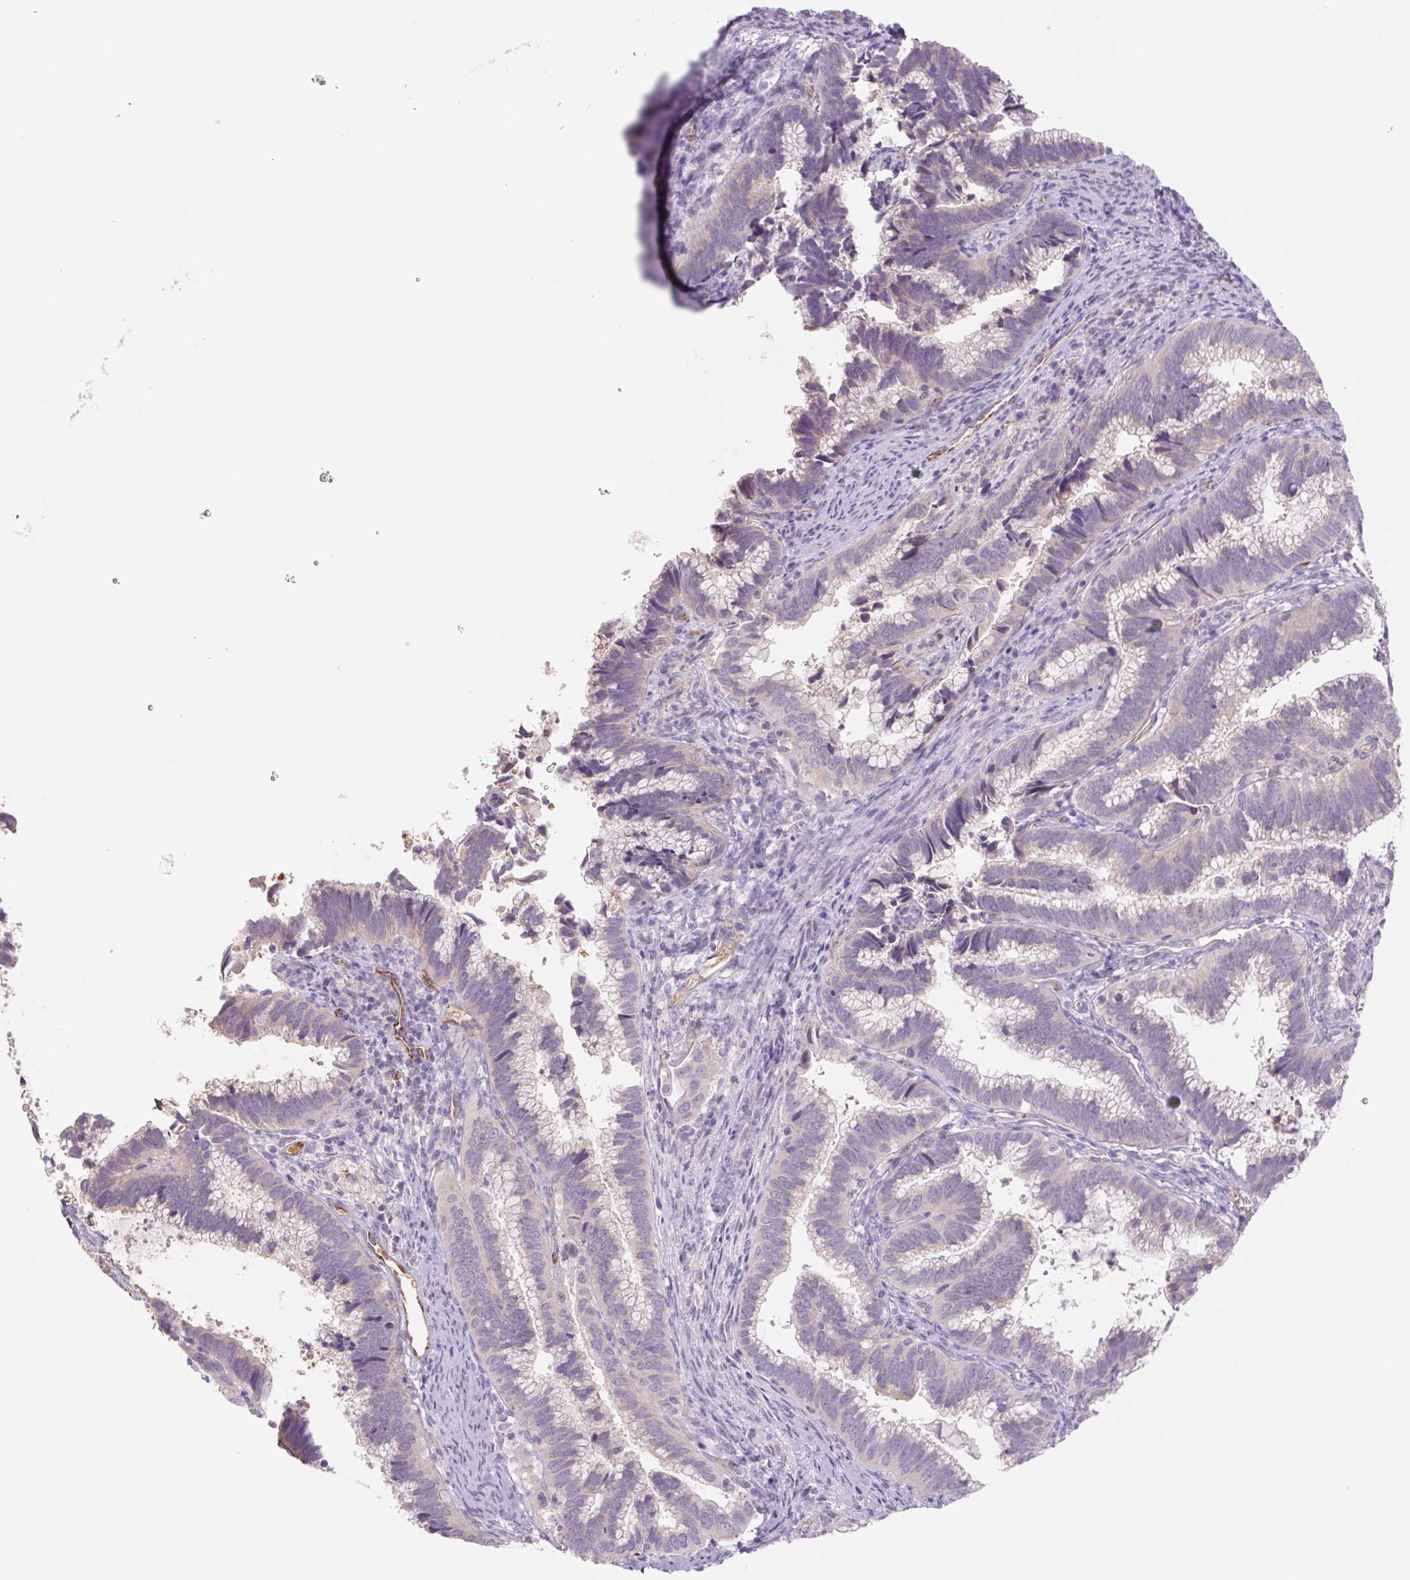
{"staining": {"intensity": "negative", "quantity": "none", "location": "none"}, "tissue": "cervical cancer", "cell_type": "Tumor cells", "image_type": "cancer", "snomed": [{"axis": "morphology", "description": "Adenocarcinoma, NOS"}, {"axis": "topography", "description": "Cervix"}], "caption": "Tumor cells show no significant expression in cervical cancer.", "gene": "IGFL3", "patient": {"sex": "female", "age": 61}}